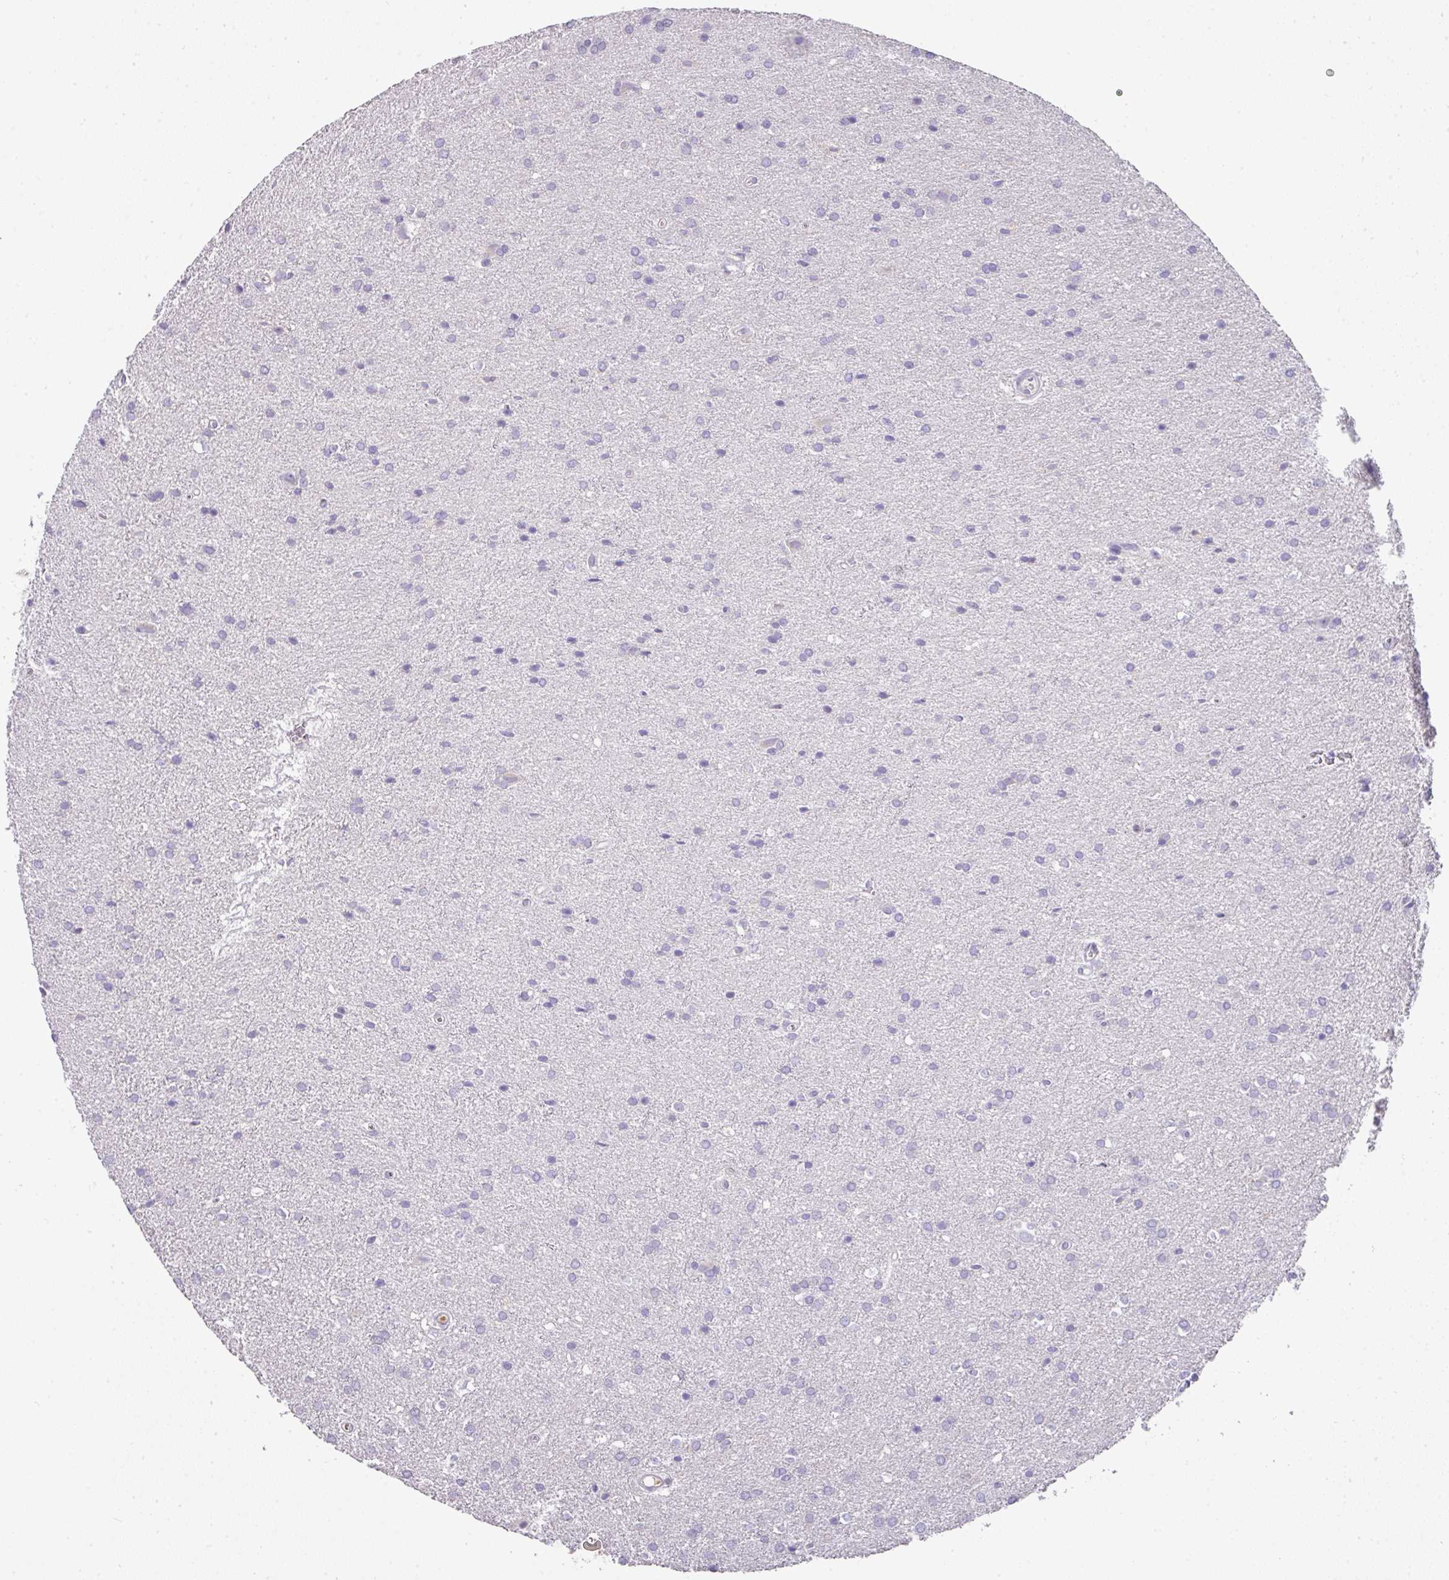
{"staining": {"intensity": "negative", "quantity": "none", "location": "none"}, "tissue": "glioma", "cell_type": "Tumor cells", "image_type": "cancer", "snomed": [{"axis": "morphology", "description": "Glioma, malignant, Low grade"}, {"axis": "topography", "description": "Brain"}], "caption": "Low-grade glioma (malignant) stained for a protein using IHC reveals no staining tumor cells.", "gene": "CCZ1", "patient": {"sex": "female", "age": 34}}